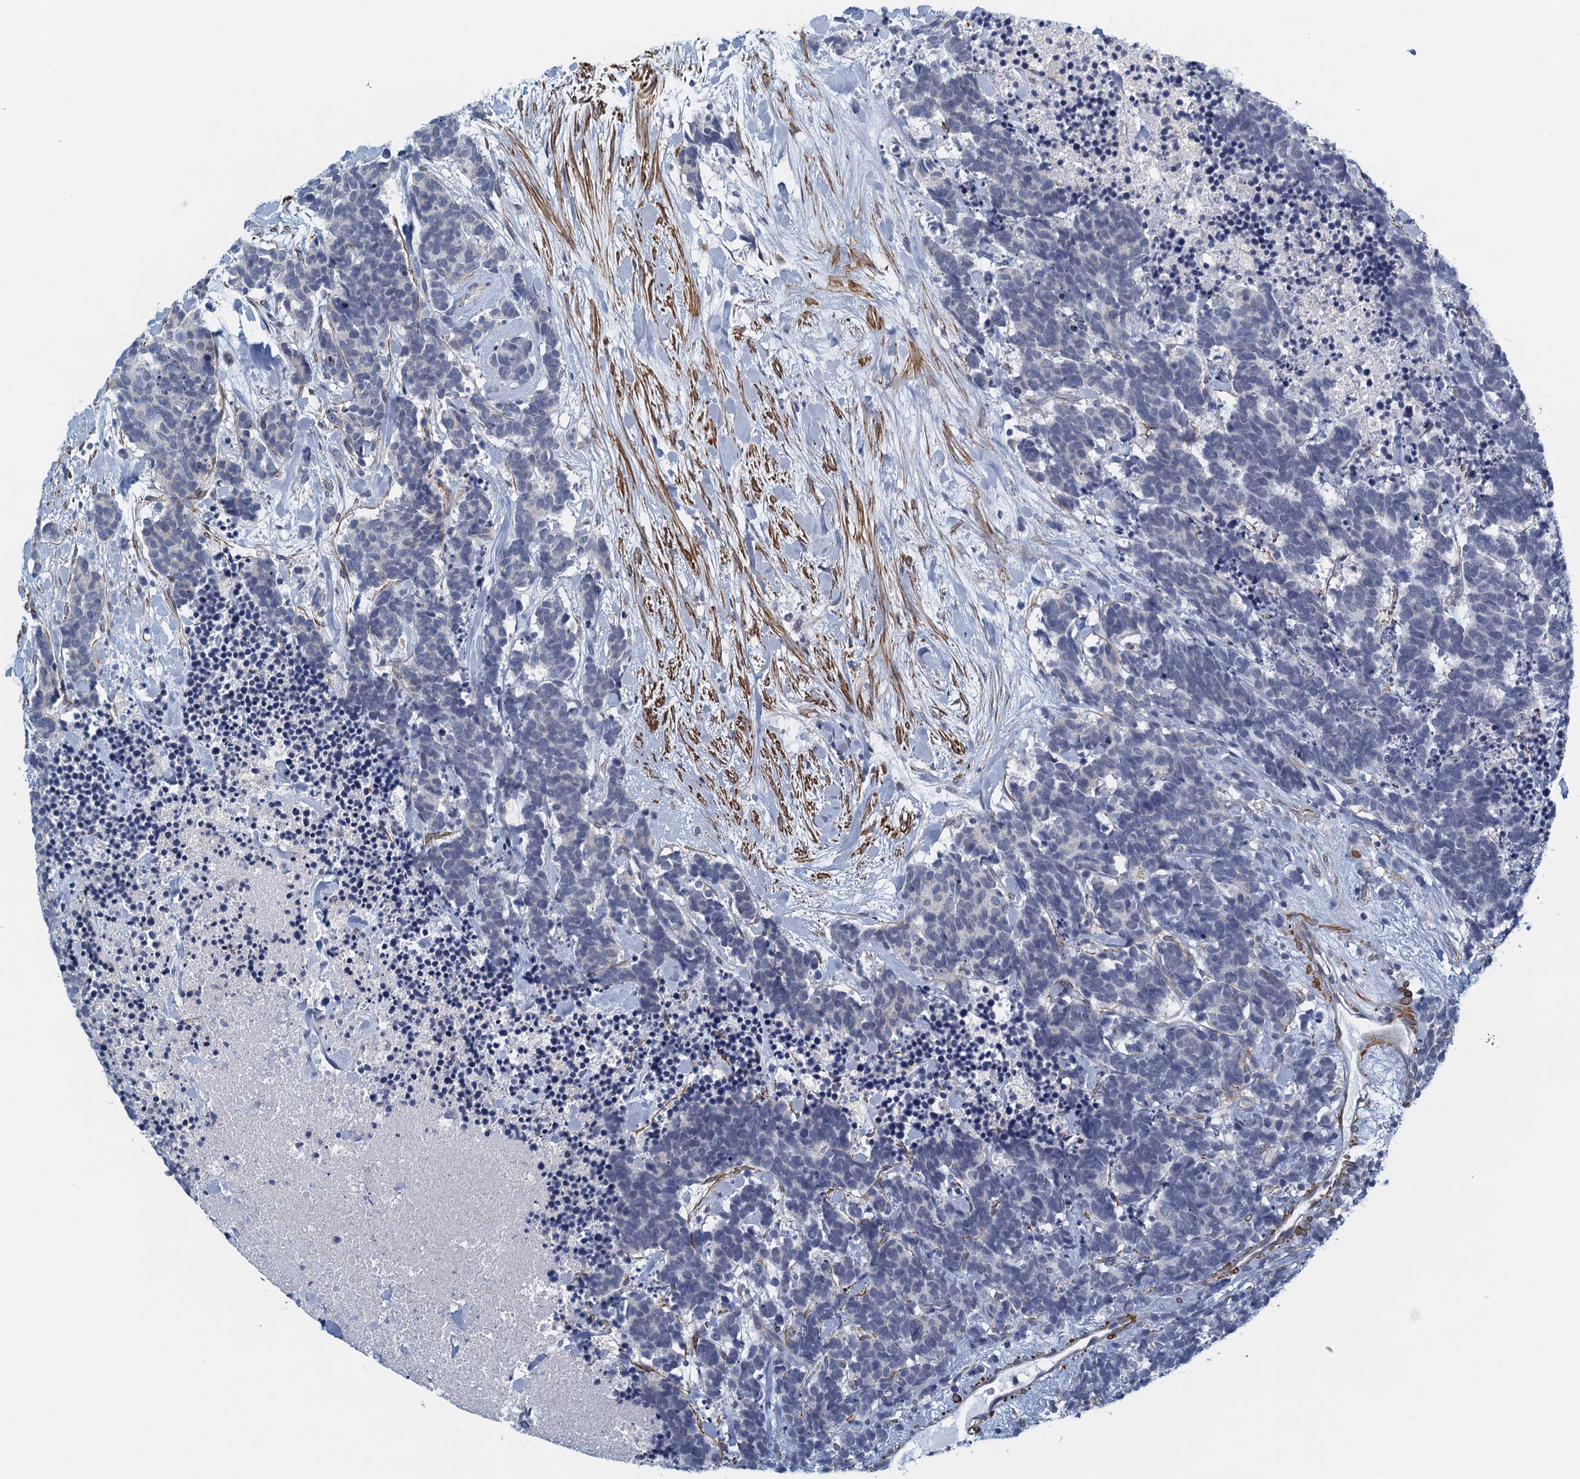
{"staining": {"intensity": "negative", "quantity": "none", "location": "none"}, "tissue": "carcinoid", "cell_type": "Tumor cells", "image_type": "cancer", "snomed": [{"axis": "morphology", "description": "Carcinoma, NOS"}, {"axis": "morphology", "description": "Carcinoid, malignant, NOS"}, {"axis": "topography", "description": "Prostate"}], "caption": "This is an IHC micrograph of human carcinoid. There is no positivity in tumor cells.", "gene": "ALG2", "patient": {"sex": "male", "age": 57}}